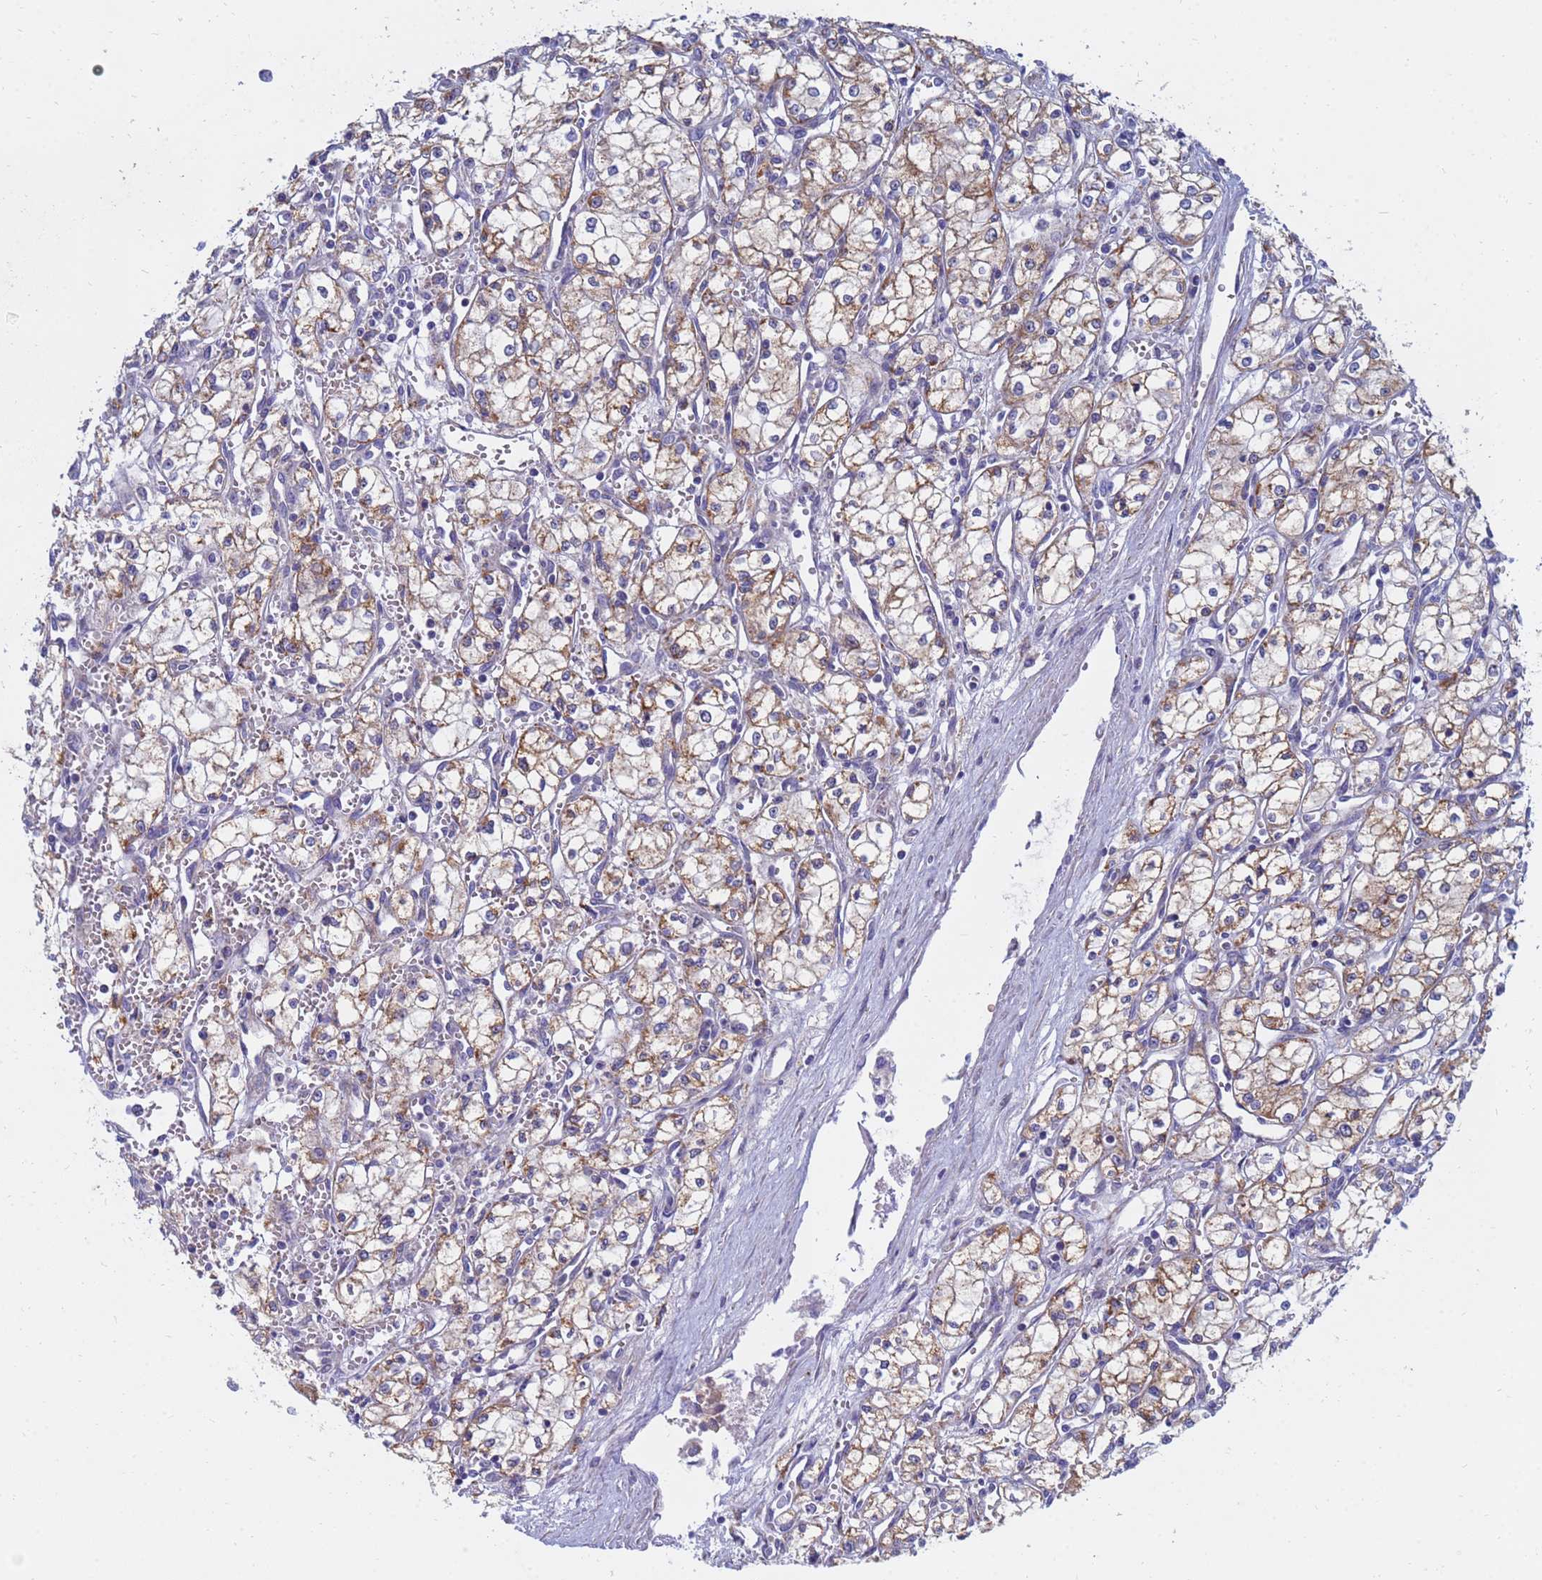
{"staining": {"intensity": "moderate", "quantity": ">75%", "location": "cytoplasmic/membranous"}, "tissue": "renal cancer", "cell_type": "Tumor cells", "image_type": "cancer", "snomed": [{"axis": "morphology", "description": "Adenocarcinoma, NOS"}, {"axis": "topography", "description": "Kidney"}], "caption": "DAB (3,3'-diaminobenzidine) immunohistochemical staining of renal cancer exhibits moderate cytoplasmic/membranous protein staining in approximately >75% of tumor cells. (Brightfield microscopy of DAB IHC at high magnification).", "gene": "SDR39U1", "patient": {"sex": "male", "age": 59}}